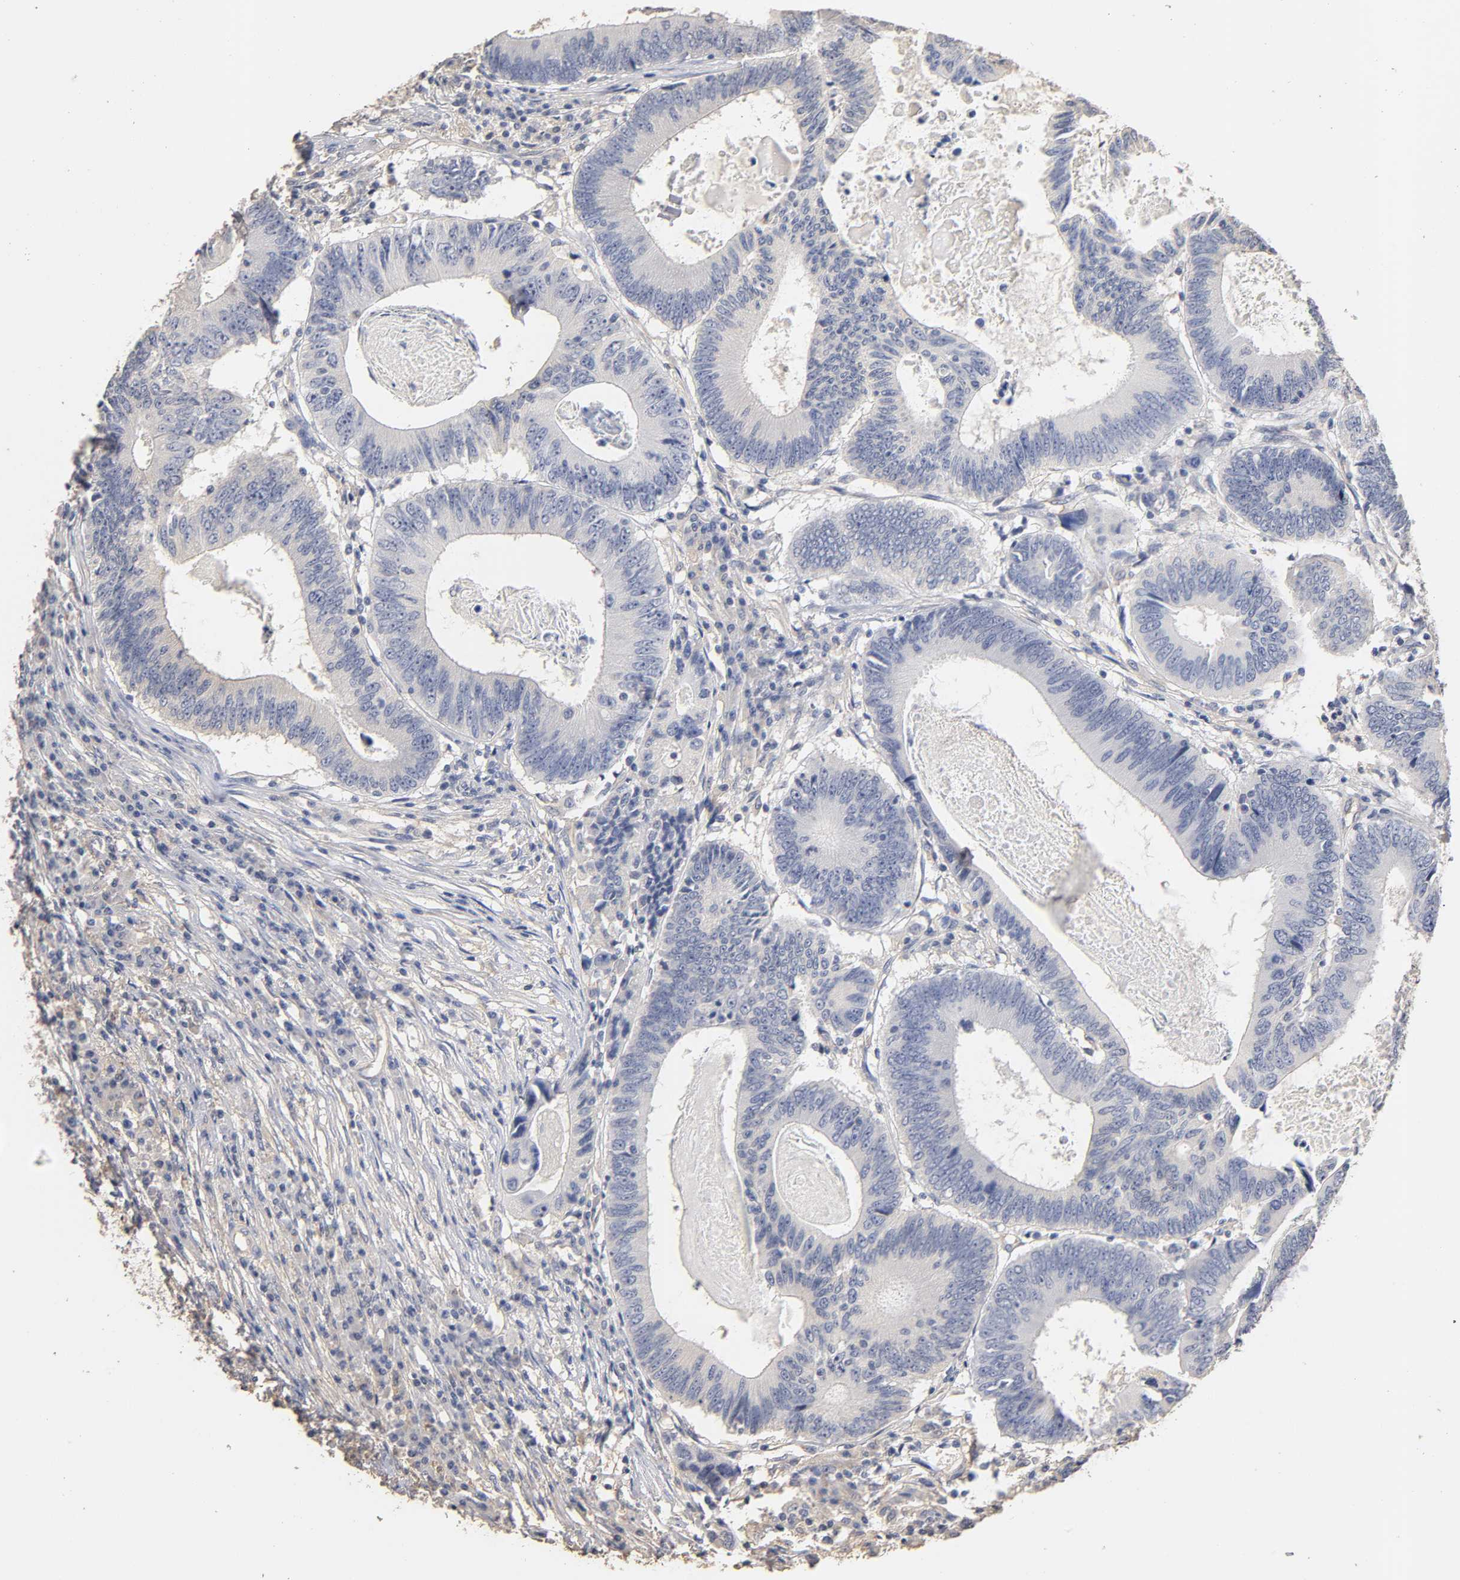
{"staining": {"intensity": "negative", "quantity": "none", "location": "none"}, "tissue": "colorectal cancer", "cell_type": "Tumor cells", "image_type": "cancer", "snomed": [{"axis": "morphology", "description": "Adenocarcinoma, NOS"}, {"axis": "topography", "description": "Colon"}], "caption": "Immunohistochemistry (IHC) micrograph of colorectal cancer (adenocarcinoma) stained for a protein (brown), which exhibits no staining in tumor cells.", "gene": "VSIG4", "patient": {"sex": "female", "age": 78}}